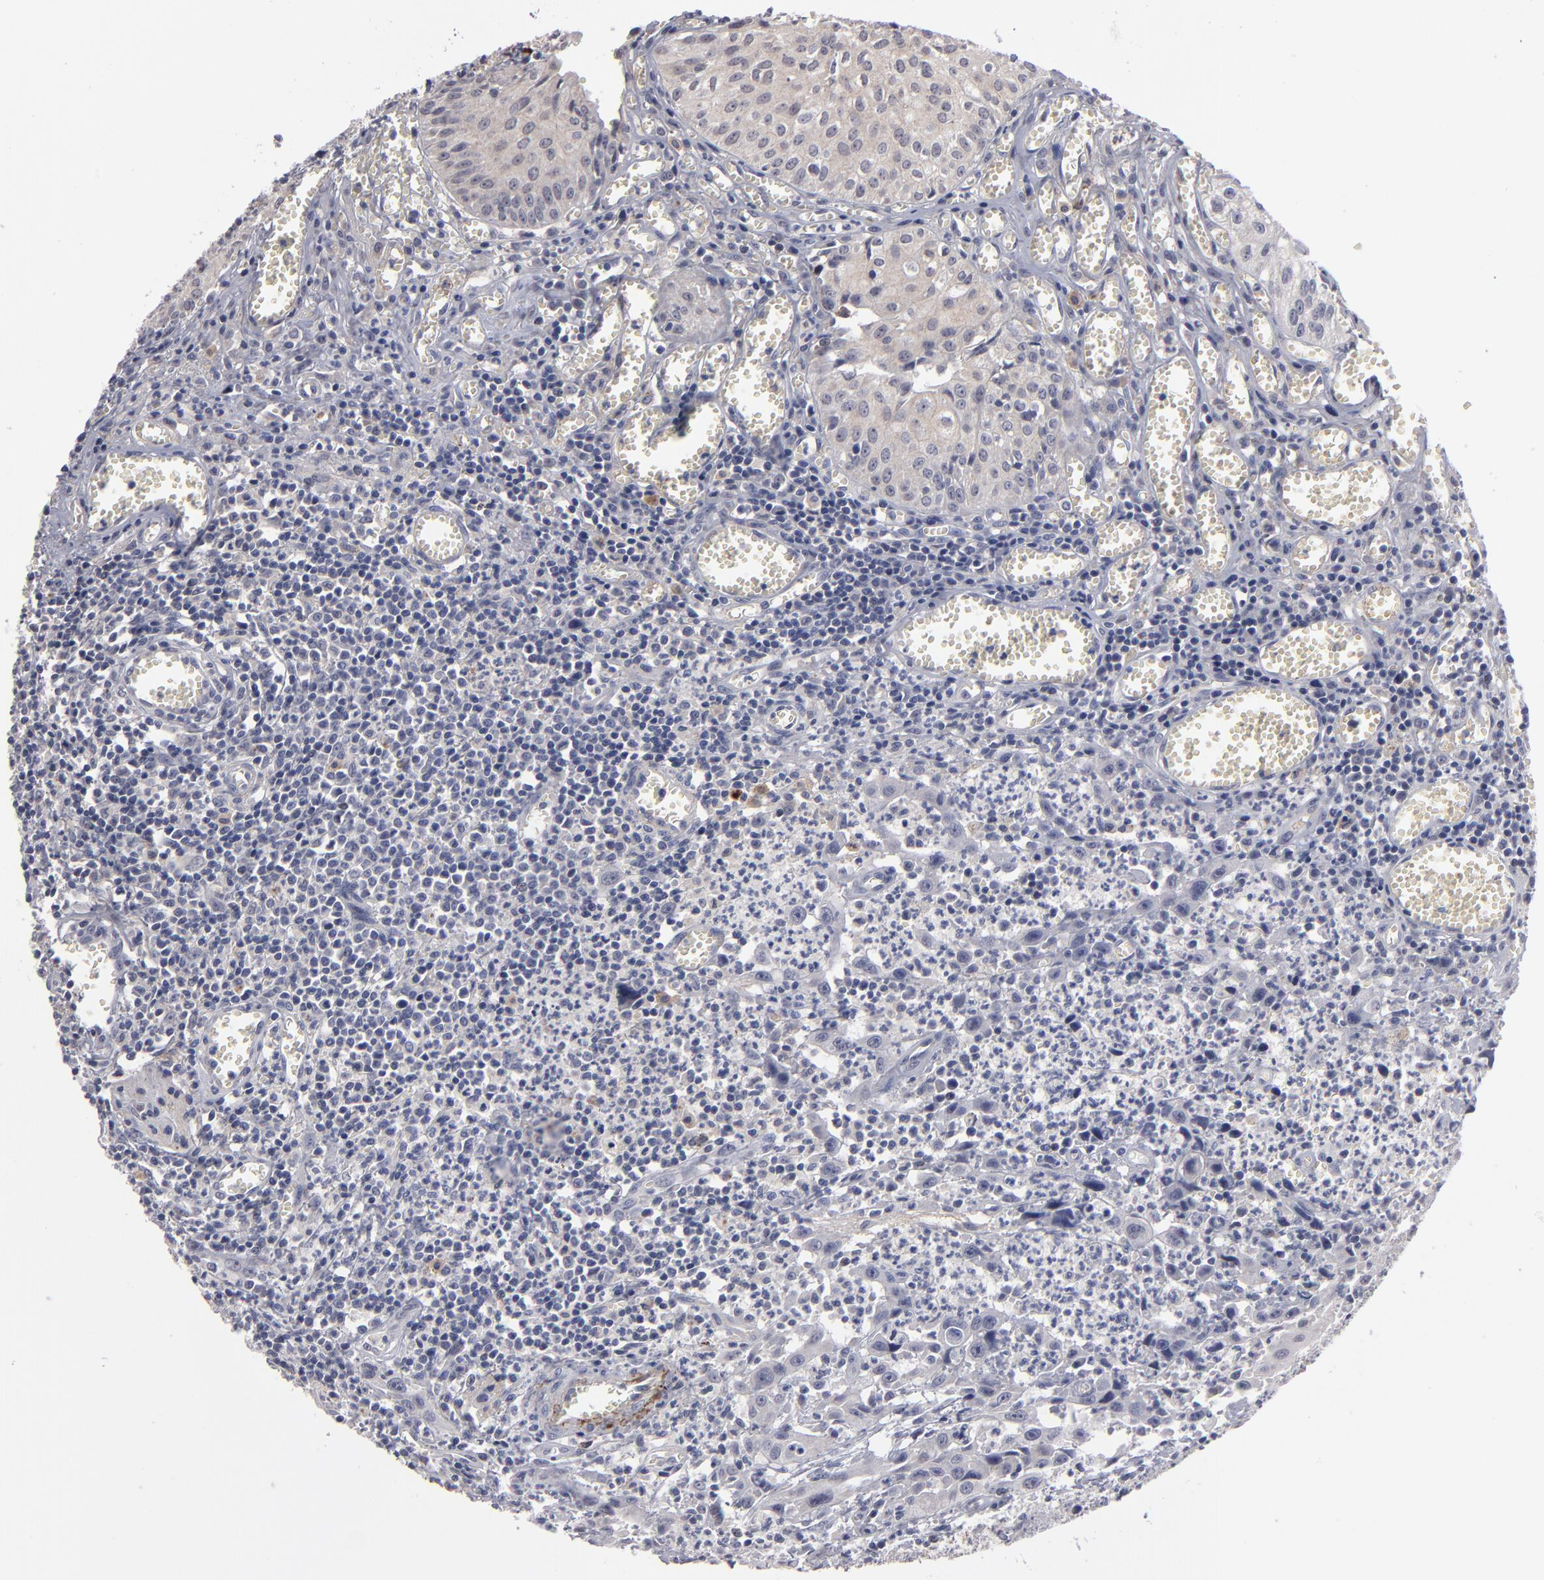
{"staining": {"intensity": "weak", "quantity": "<25%", "location": "cytoplasmic/membranous"}, "tissue": "urothelial cancer", "cell_type": "Tumor cells", "image_type": "cancer", "snomed": [{"axis": "morphology", "description": "Urothelial carcinoma, High grade"}, {"axis": "topography", "description": "Urinary bladder"}], "caption": "Micrograph shows no significant protein staining in tumor cells of urothelial cancer.", "gene": "GPM6B", "patient": {"sex": "male", "age": 66}}